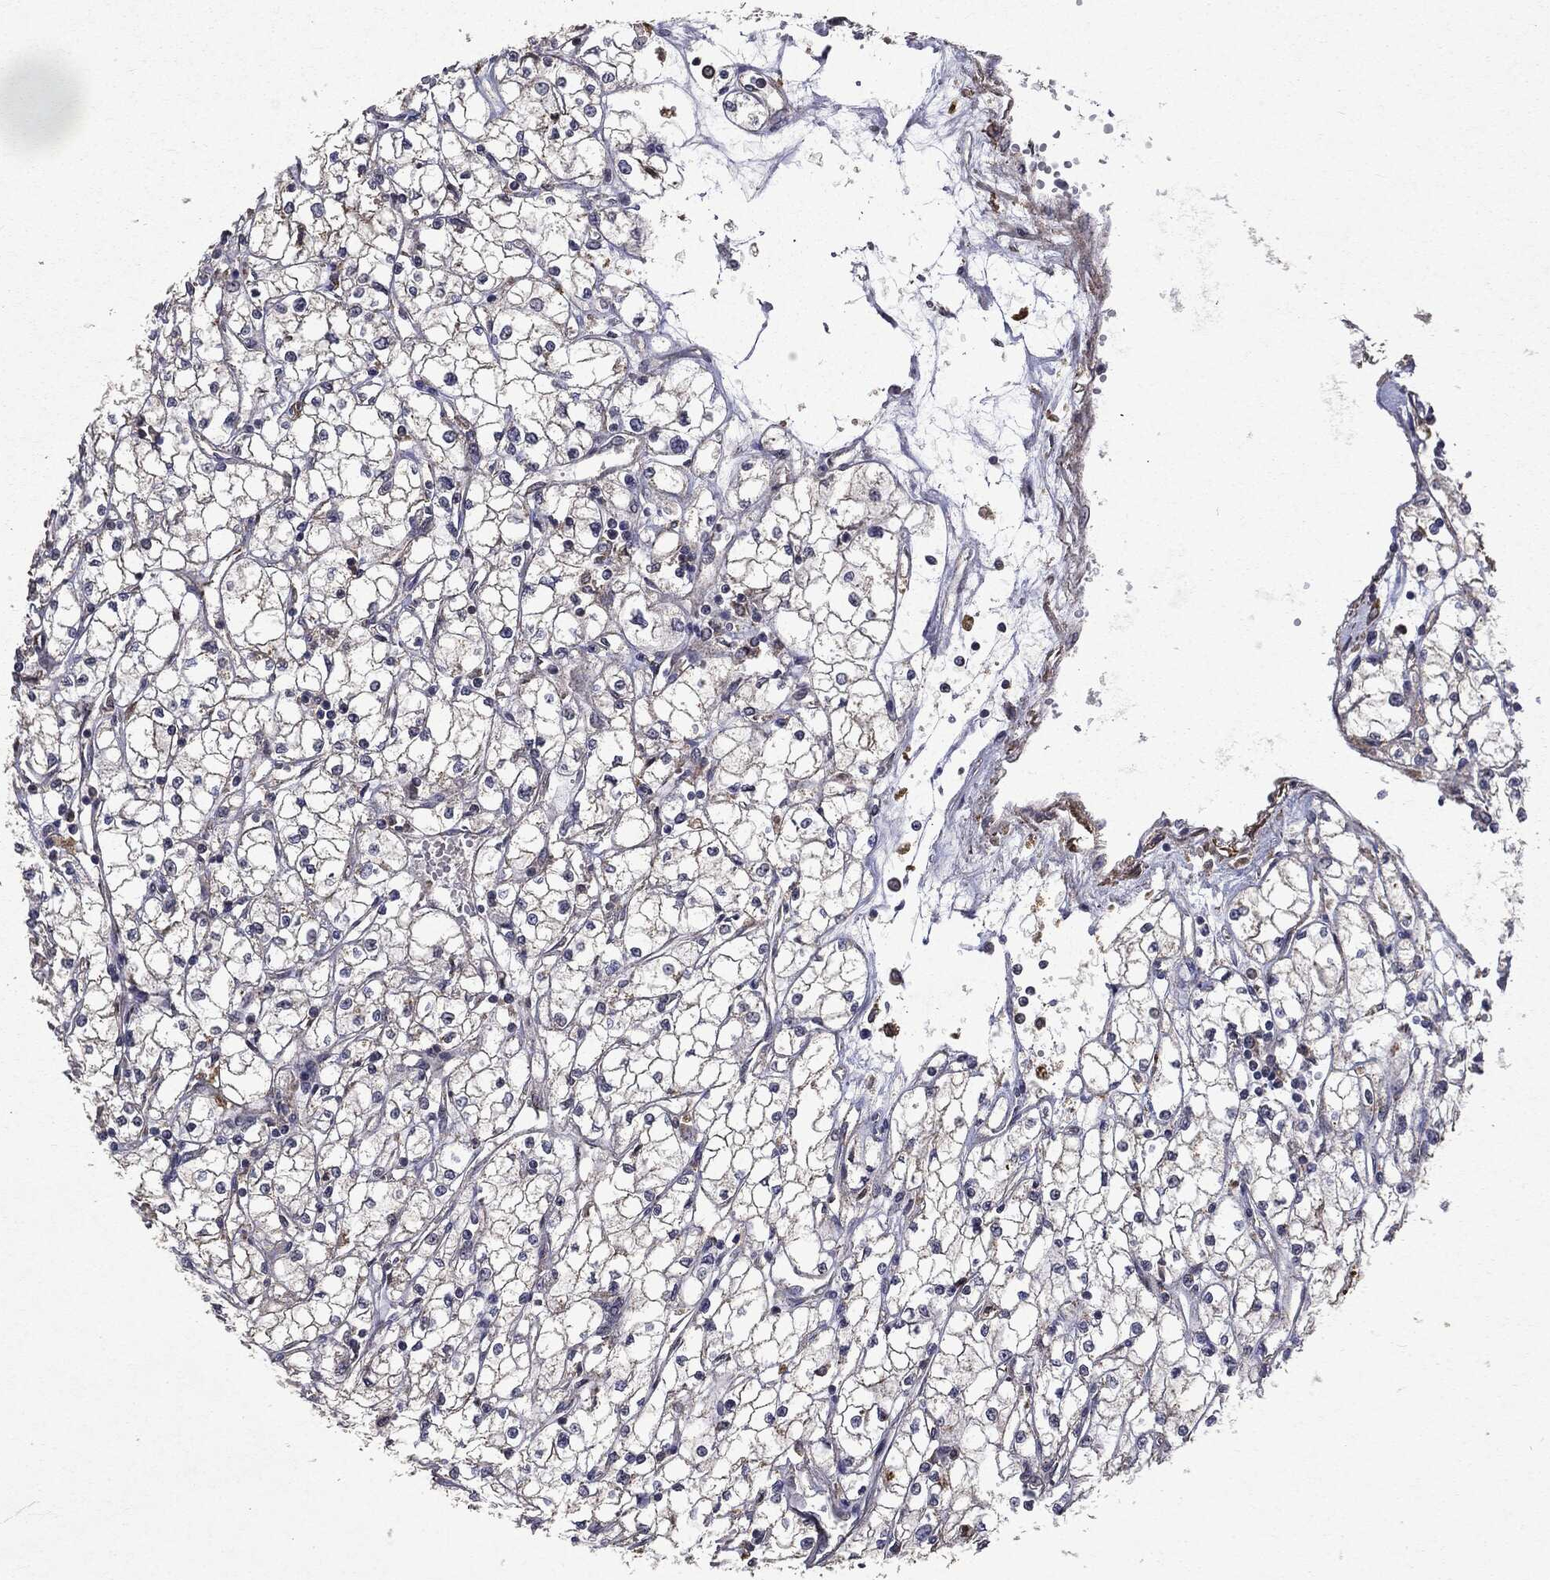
{"staining": {"intensity": "negative", "quantity": "none", "location": "none"}, "tissue": "renal cancer", "cell_type": "Tumor cells", "image_type": "cancer", "snomed": [{"axis": "morphology", "description": "Adenocarcinoma, NOS"}, {"axis": "topography", "description": "Kidney"}], "caption": "This is an IHC image of human renal cancer (adenocarcinoma). There is no positivity in tumor cells.", "gene": "PTEN", "patient": {"sex": "male", "age": 67}}